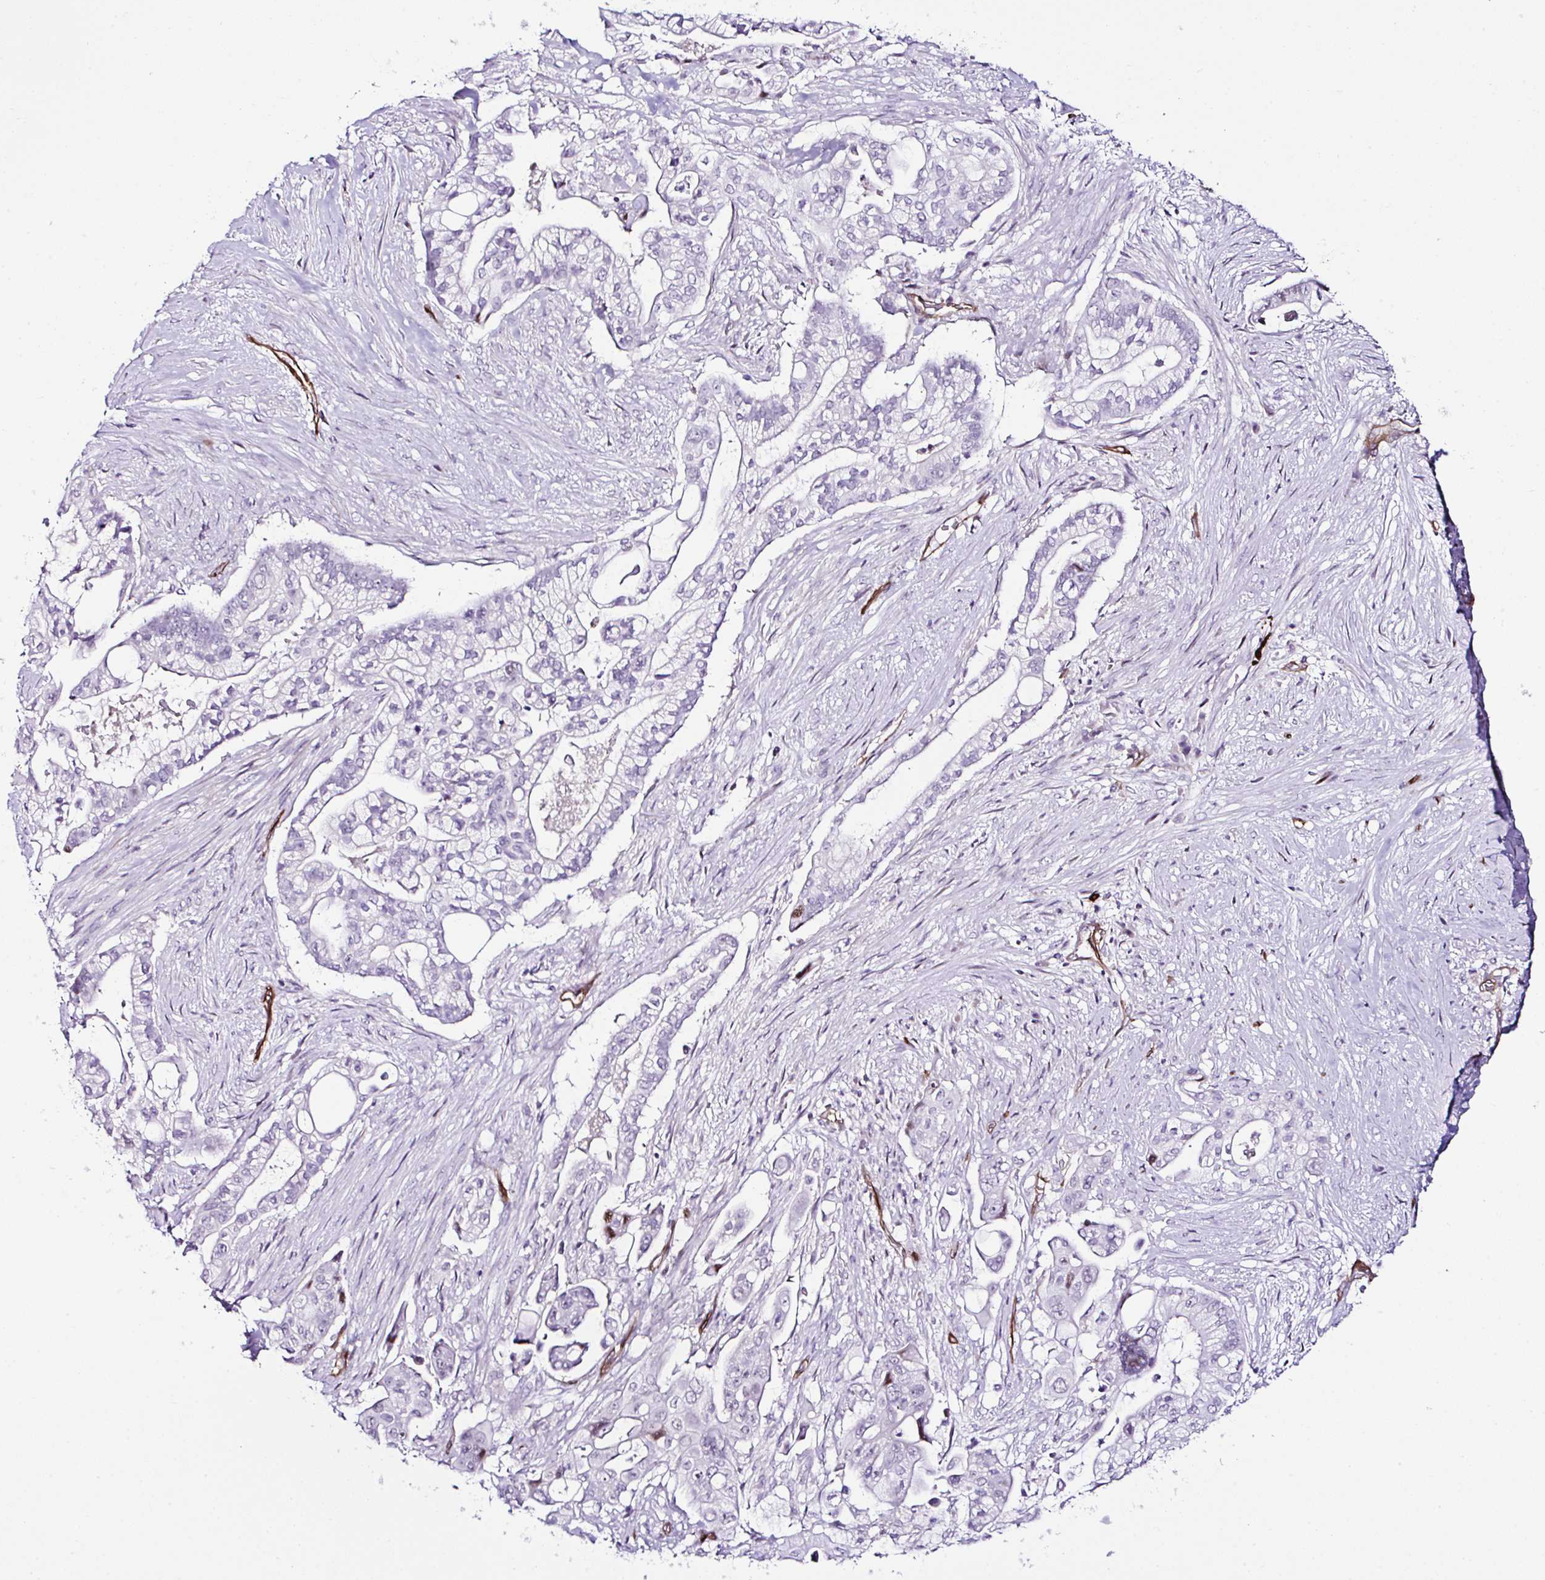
{"staining": {"intensity": "negative", "quantity": "none", "location": "none"}, "tissue": "pancreatic cancer", "cell_type": "Tumor cells", "image_type": "cancer", "snomed": [{"axis": "morphology", "description": "Adenocarcinoma, NOS"}, {"axis": "topography", "description": "Pancreas"}], "caption": "An immunohistochemistry photomicrograph of adenocarcinoma (pancreatic) is shown. There is no staining in tumor cells of adenocarcinoma (pancreatic).", "gene": "FBXO34", "patient": {"sex": "female", "age": 69}}